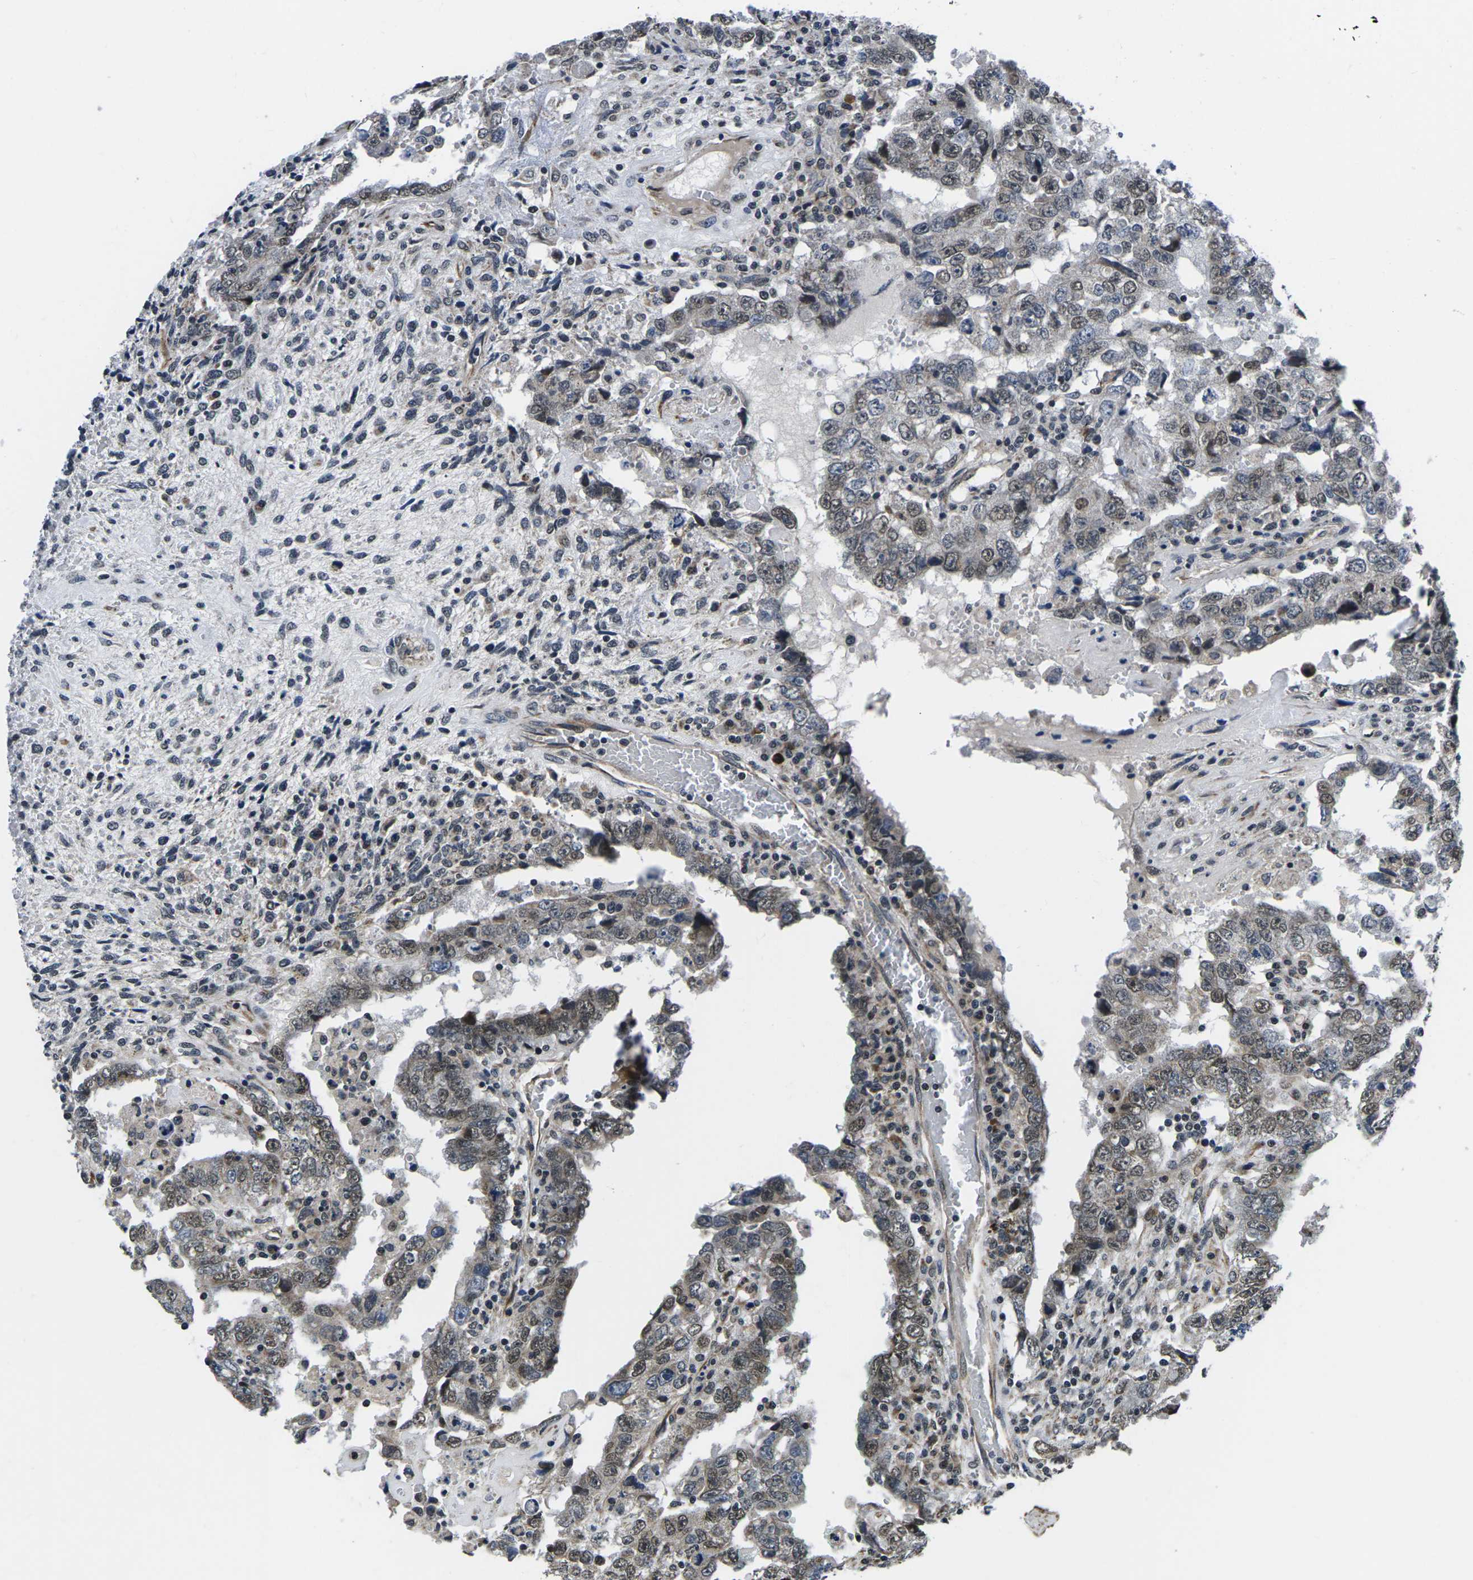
{"staining": {"intensity": "moderate", "quantity": "25%-75%", "location": "cytoplasmic/membranous,nuclear"}, "tissue": "testis cancer", "cell_type": "Tumor cells", "image_type": "cancer", "snomed": [{"axis": "morphology", "description": "Carcinoma, Embryonal, NOS"}, {"axis": "topography", "description": "Testis"}], "caption": "Testis cancer (embryonal carcinoma) was stained to show a protein in brown. There is medium levels of moderate cytoplasmic/membranous and nuclear expression in about 25%-75% of tumor cells.", "gene": "CCNE1", "patient": {"sex": "male", "age": 26}}